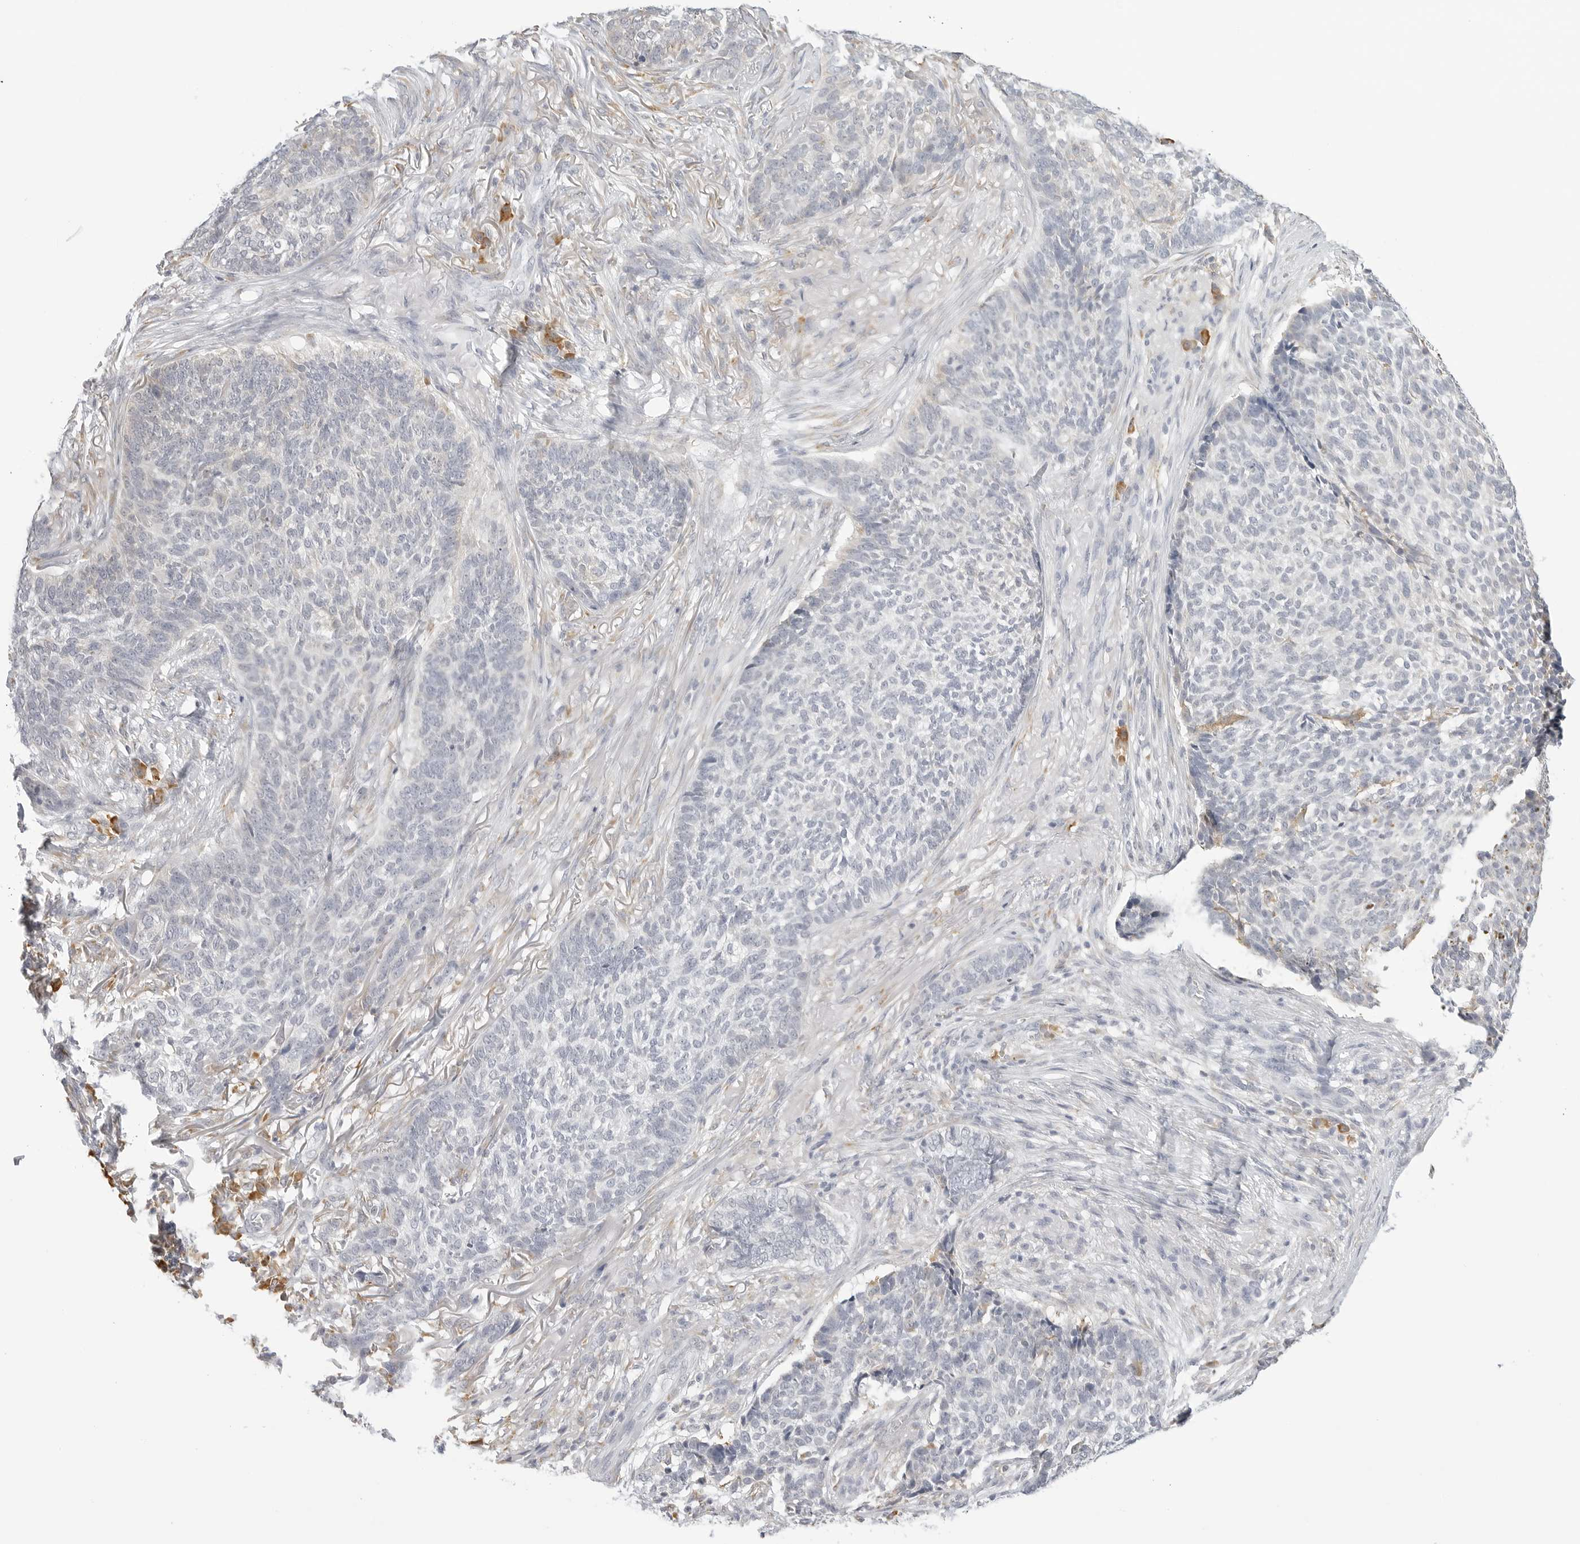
{"staining": {"intensity": "negative", "quantity": "none", "location": "none"}, "tissue": "skin cancer", "cell_type": "Tumor cells", "image_type": "cancer", "snomed": [{"axis": "morphology", "description": "Basal cell carcinoma"}, {"axis": "topography", "description": "Skin"}], "caption": "IHC of human skin cancer shows no positivity in tumor cells.", "gene": "THEM4", "patient": {"sex": "male", "age": 85}}